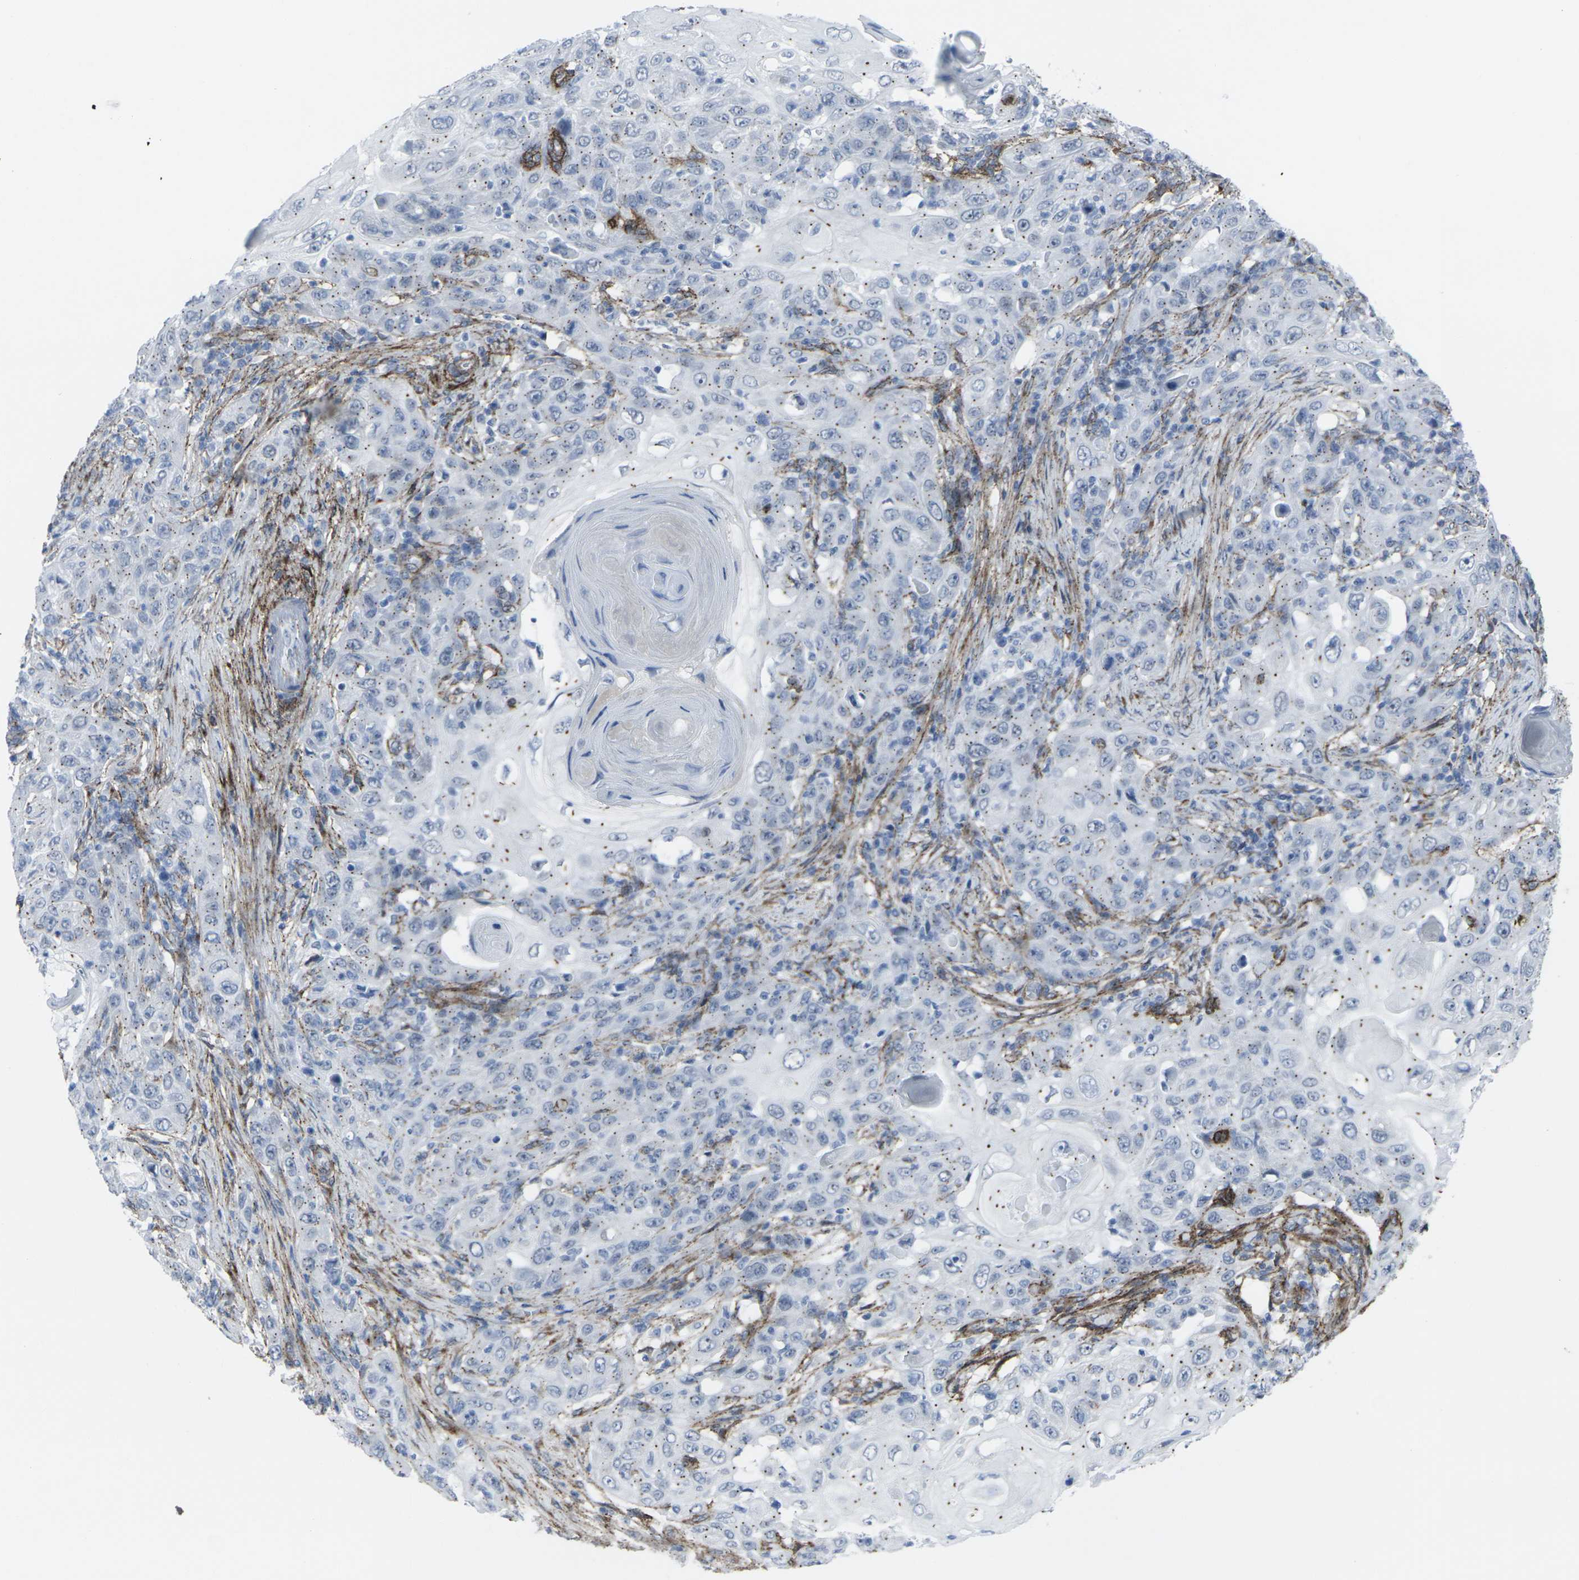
{"staining": {"intensity": "negative", "quantity": "none", "location": "none"}, "tissue": "skin cancer", "cell_type": "Tumor cells", "image_type": "cancer", "snomed": [{"axis": "morphology", "description": "Squamous cell carcinoma, NOS"}, {"axis": "topography", "description": "Skin"}], "caption": "Tumor cells show no significant staining in skin cancer (squamous cell carcinoma).", "gene": "CDH11", "patient": {"sex": "female", "age": 88}}